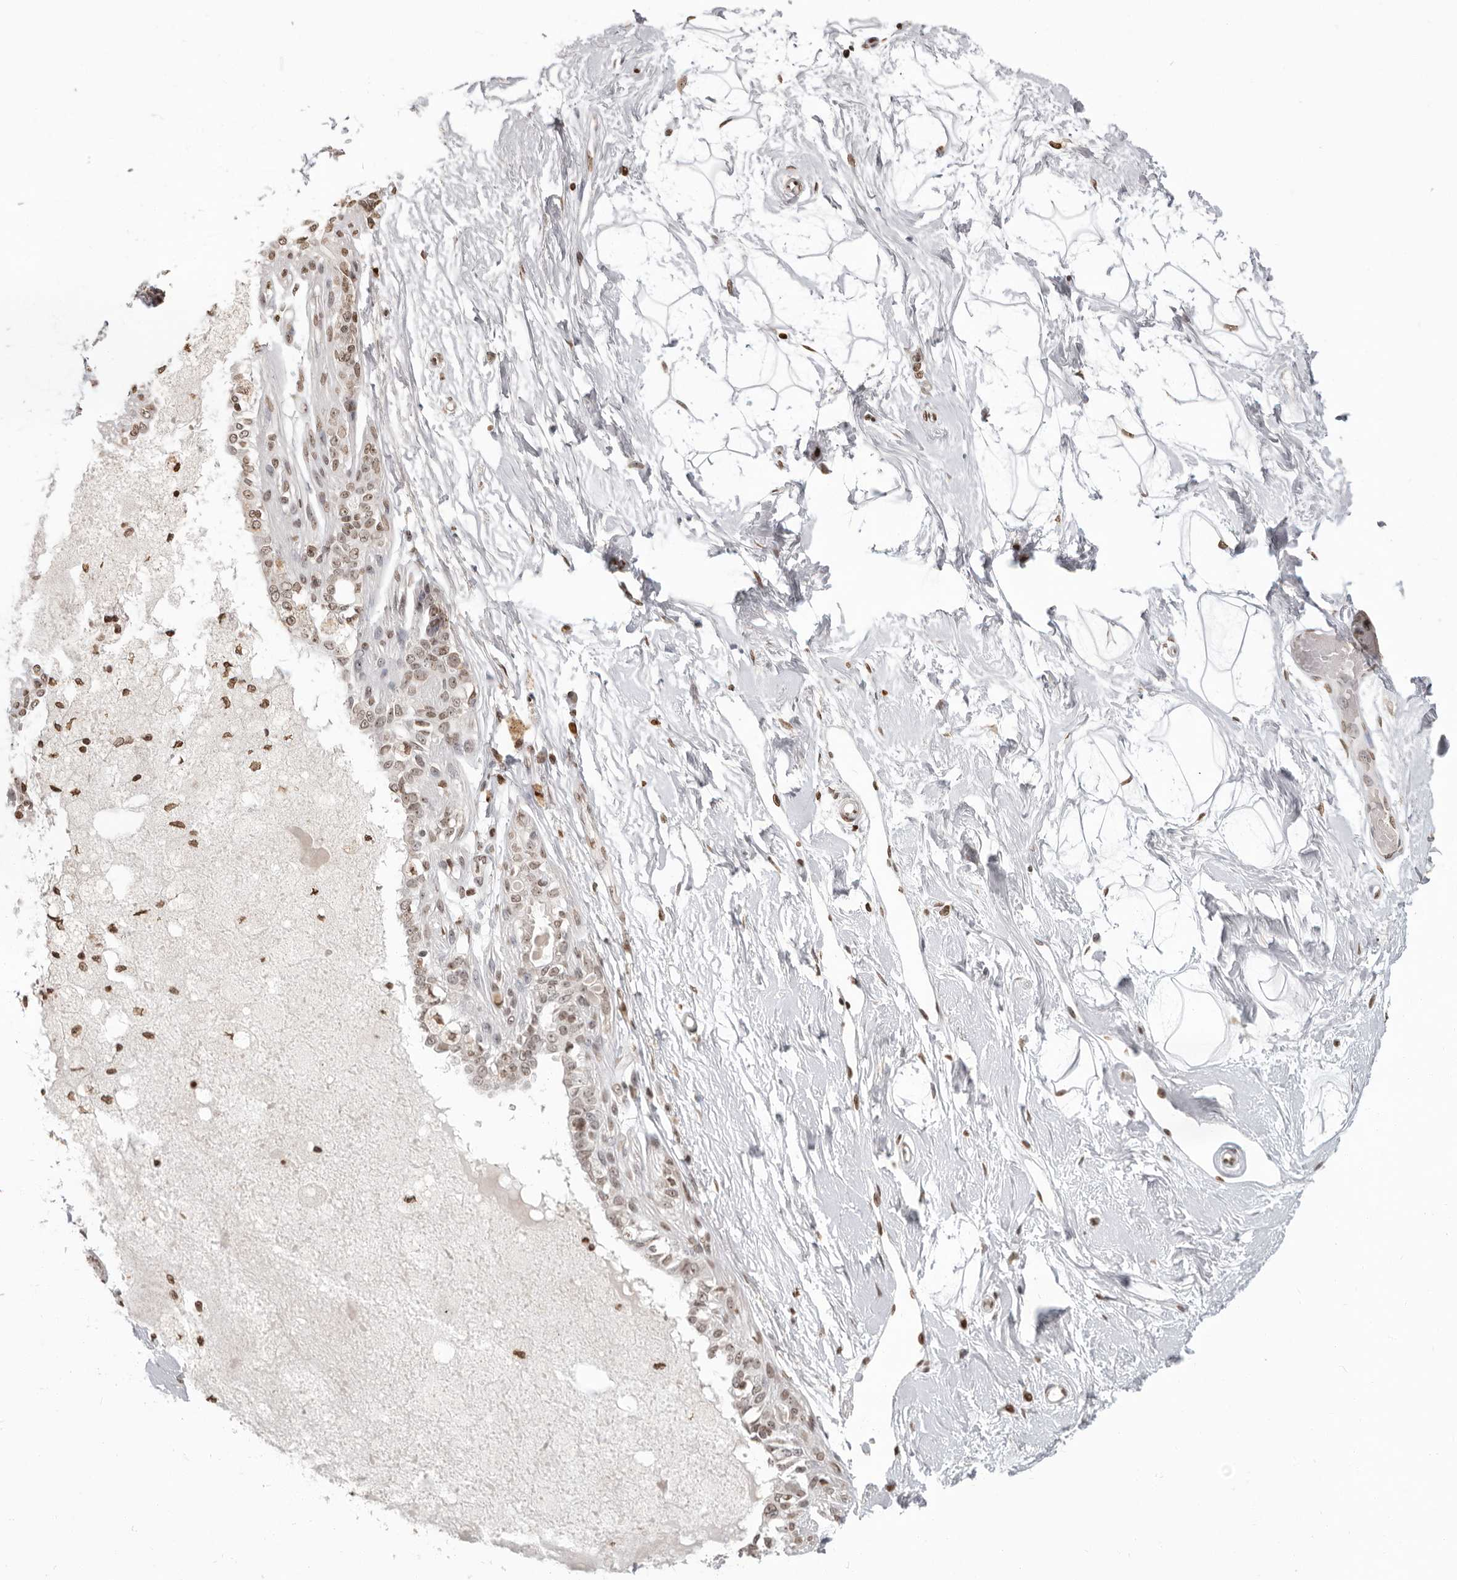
{"staining": {"intensity": "moderate", "quantity": ">75%", "location": "nuclear"}, "tissue": "breast", "cell_type": "Adipocytes", "image_type": "normal", "snomed": [{"axis": "morphology", "description": "Normal tissue, NOS"}, {"axis": "topography", "description": "Breast"}], "caption": "Breast stained with immunohistochemistry exhibits moderate nuclear expression in approximately >75% of adipocytes. (IHC, brightfield microscopy, high magnification).", "gene": "WDR45", "patient": {"sex": "female", "age": 45}}